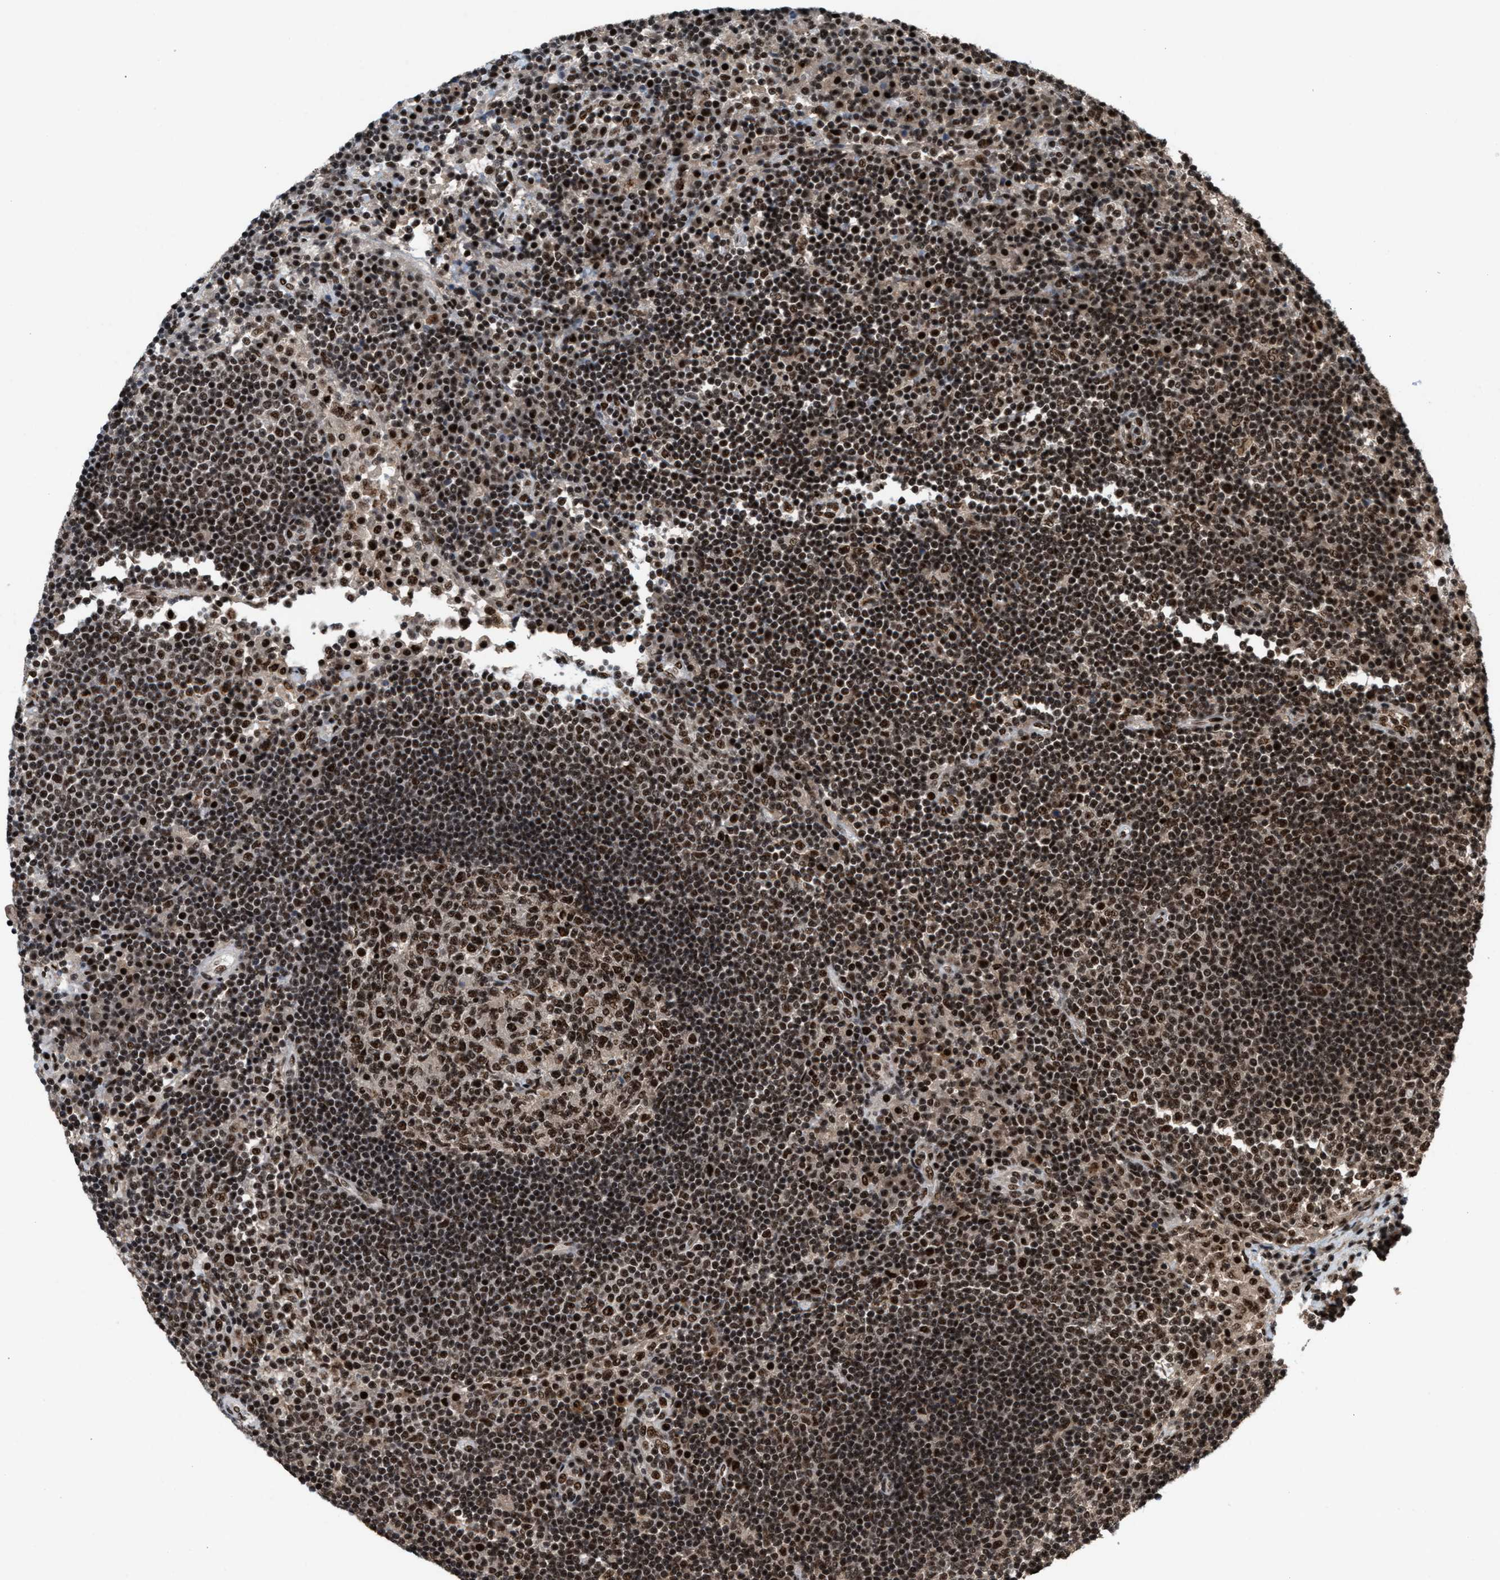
{"staining": {"intensity": "strong", "quantity": ">75%", "location": "nuclear"}, "tissue": "lymph node", "cell_type": "Germinal center cells", "image_type": "normal", "snomed": [{"axis": "morphology", "description": "Normal tissue, NOS"}, {"axis": "topography", "description": "Lymph node"}], "caption": "The image displays immunohistochemical staining of unremarkable lymph node. There is strong nuclear staining is present in about >75% of germinal center cells. The protein is stained brown, and the nuclei are stained in blue (DAB (3,3'-diaminobenzidine) IHC with brightfield microscopy, high magnification).", "gene": "PRPF4", "patient": {"sex": "female", "age": 53}}